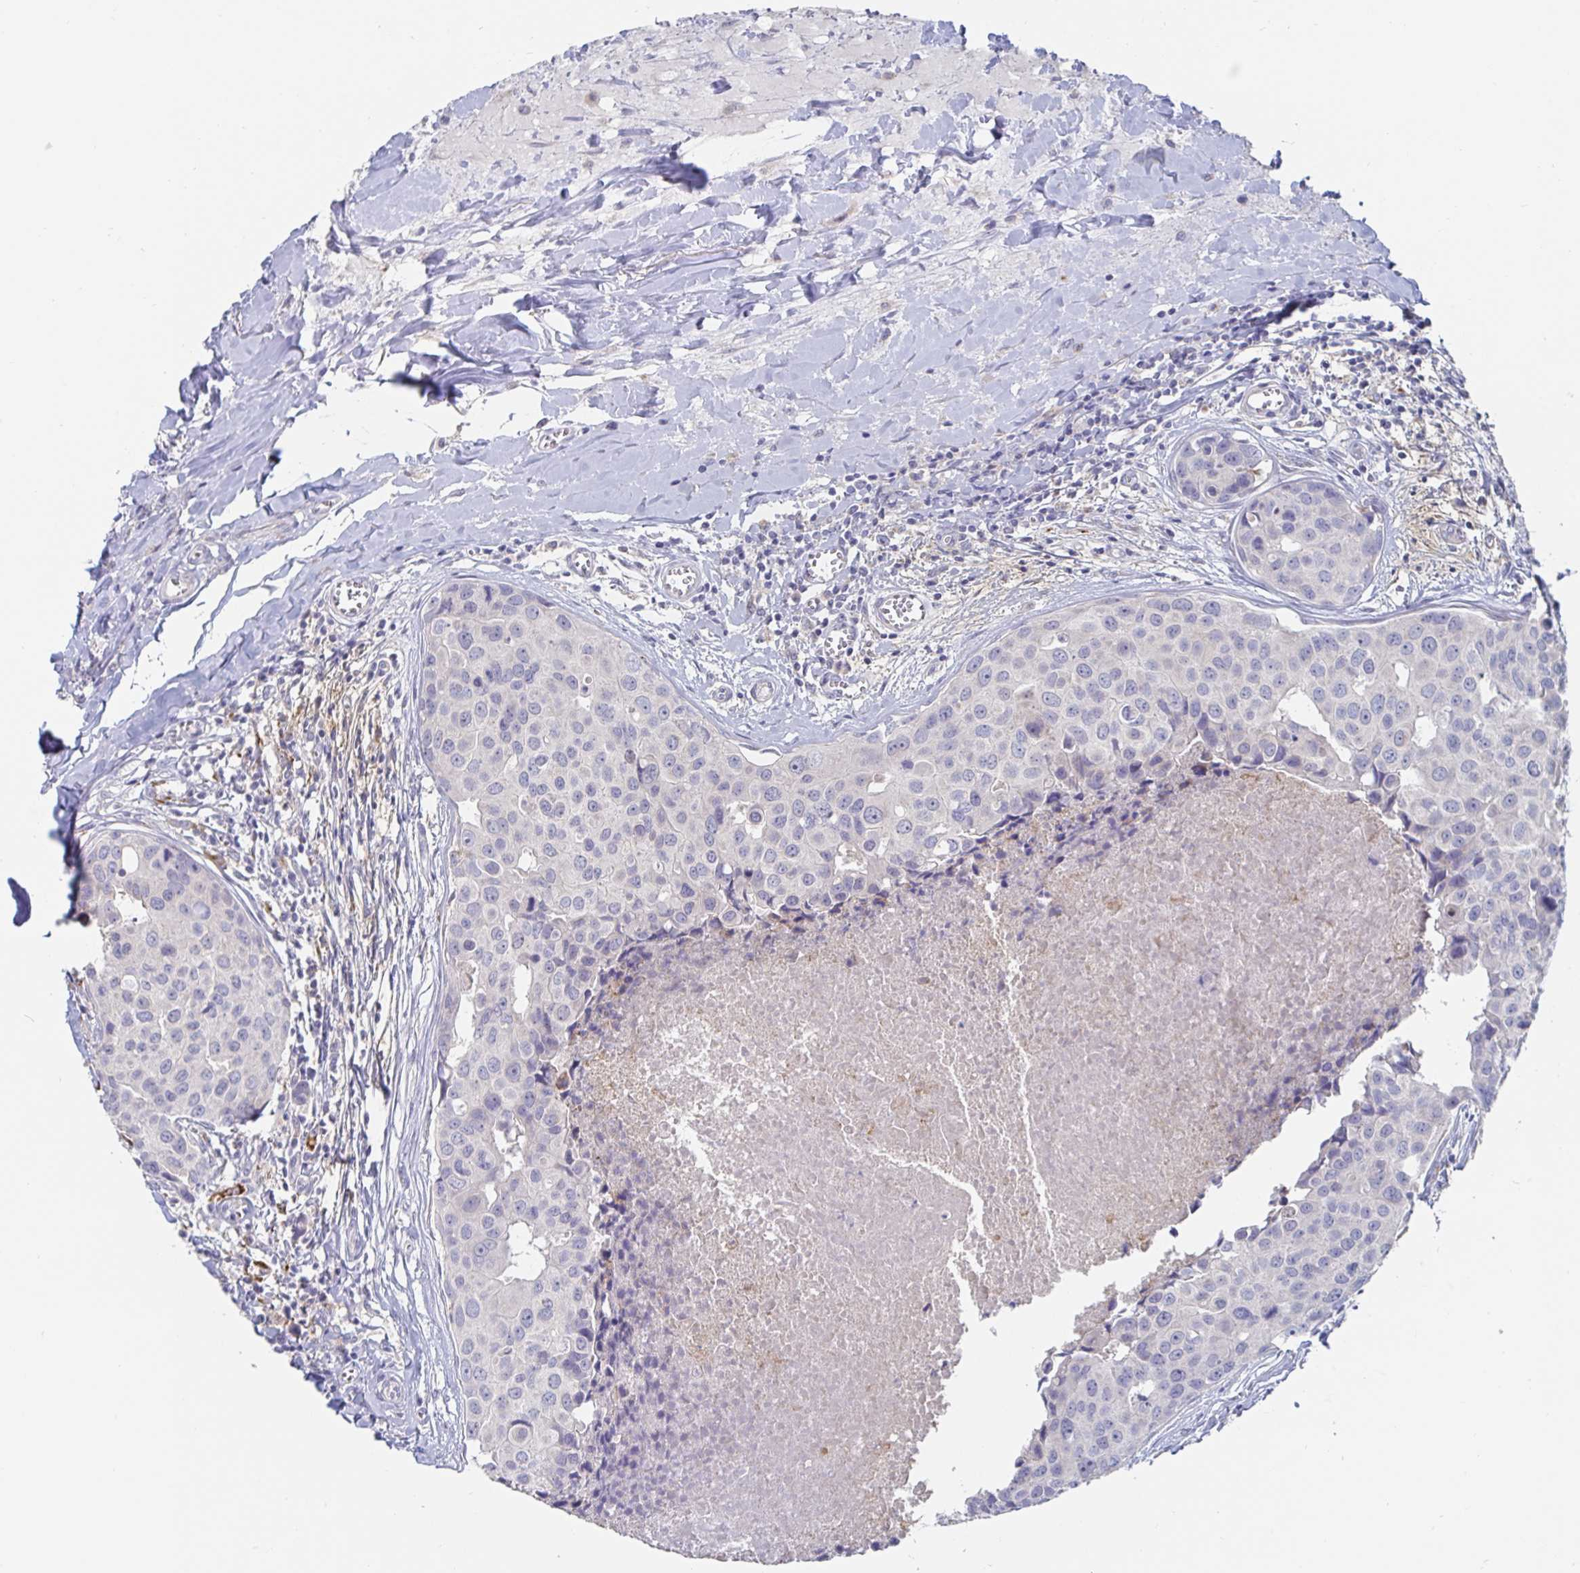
{"staining": {"intensity": "negative", "quantity": "none", "location": "none"}, "tissue": "breast cancer", "cell_type": "Tumor cells", "image_type": "cancer", "snomed": [{"axis": "morphology", "description": "Duct carcinoma"}, {"axis": "topography", "description": "Breast"}], "caption": "Tumor cells are negative for brown protein staining in breast cancer.", "gene": "SPPL3", "patient": {"sex": "female", "age": 24}}